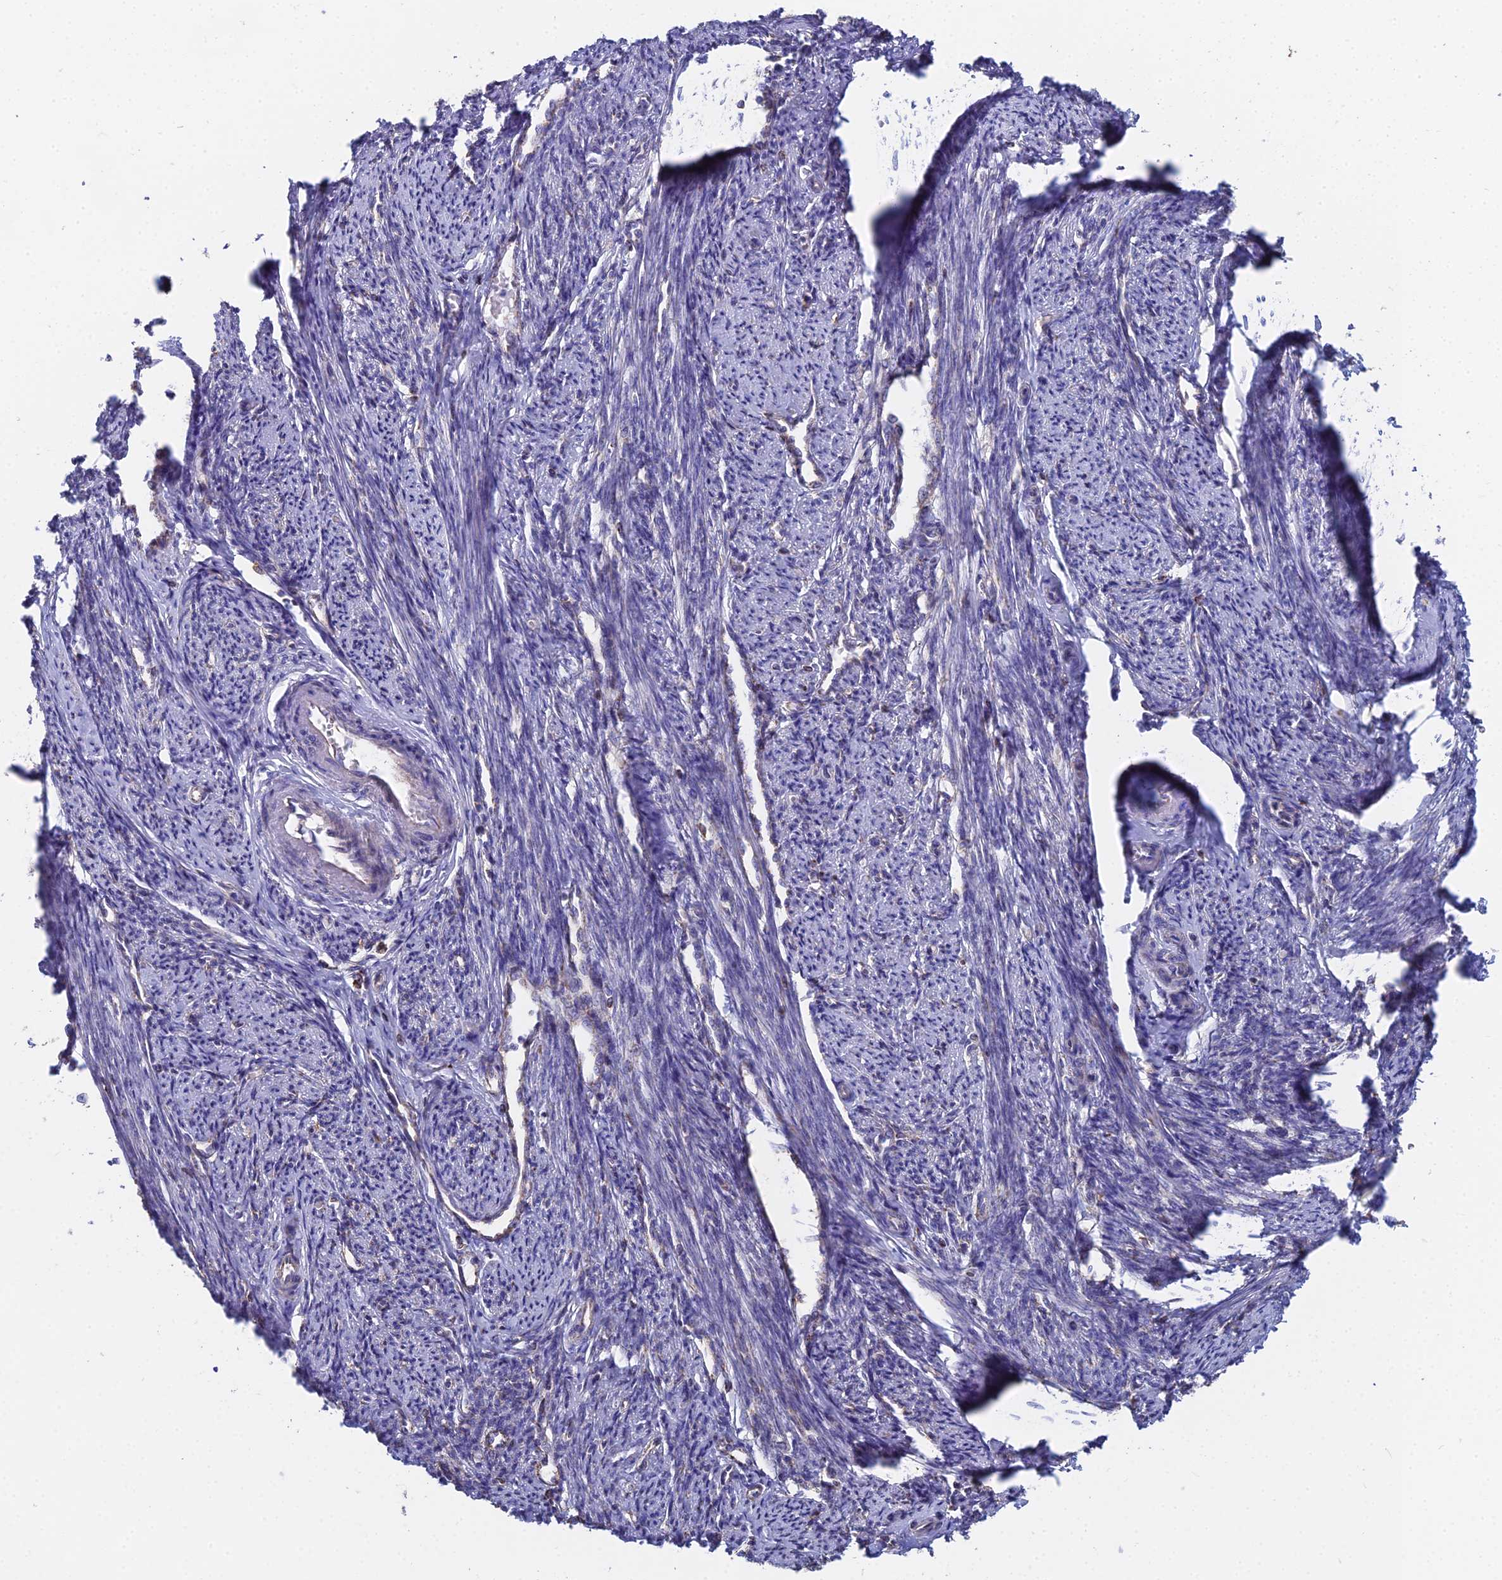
{"staining": {"intensity": "negative", "quantity": "none", "location": "none"}, "tissue": "smooth muscle", "cell_type": "Smooth muscle cells", "image_type": "normal", "snomed": [{"axis": "morphology", "description": "Normal tissue, NOS"}, {"axis": "topography", "description": "Smooth muscle"}, {"axis": "topography", "description": "Uterus"}], "caption": "Micrograph shows no significant protein expression in smooth muscle cells of benign smooth muscle.", "gene": "SPOCK2", "patient": {"sex": "female", "age": 59}}